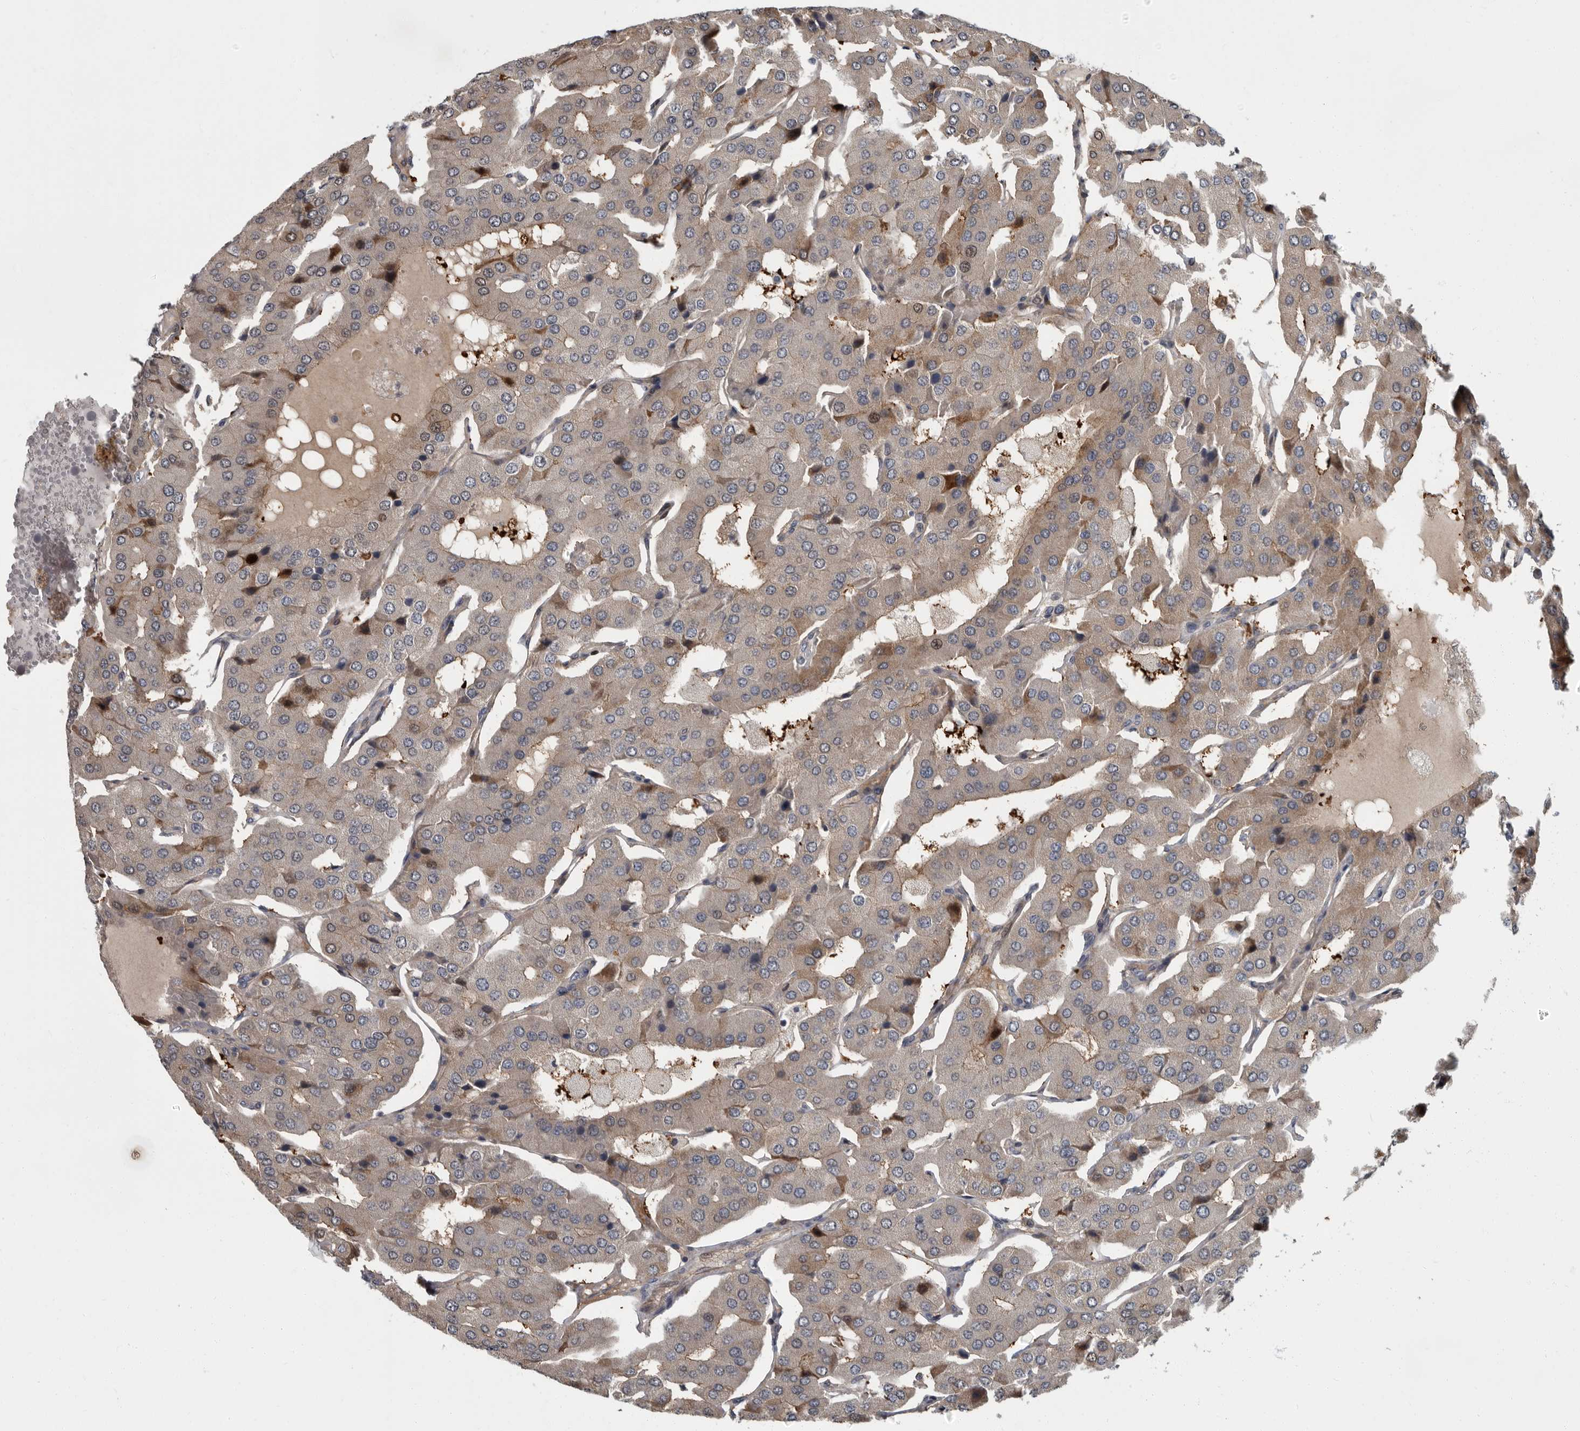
{"staining": {"intensity": "moderate", "quantity": "<25%", "location": "cytoplasmic/membranous"}, "tissue": "parathyroid gland", "cell_type": "Glandular cells", "image_type": "normal", "snomed": [{"axis": "morphology", "description": "Normal tissue, NOS"}, {"axis": "morphology", "description": "Adenoma, NOS"}, {"axis": "topography", "description": "Parathyroid gland"}], "caption": "Immunohistochemistry photomicrograph of normal parathyroid gland: parathyroid gland stained using IHC reveals low levels of moderate protein expression localized specifically in the cytoplasmic/membranous of glandular cells, appearing as a cytoplasmic/membranous brown color.", "gene": "PDE7A", "patient": {"sex": "female", "age": 86}}